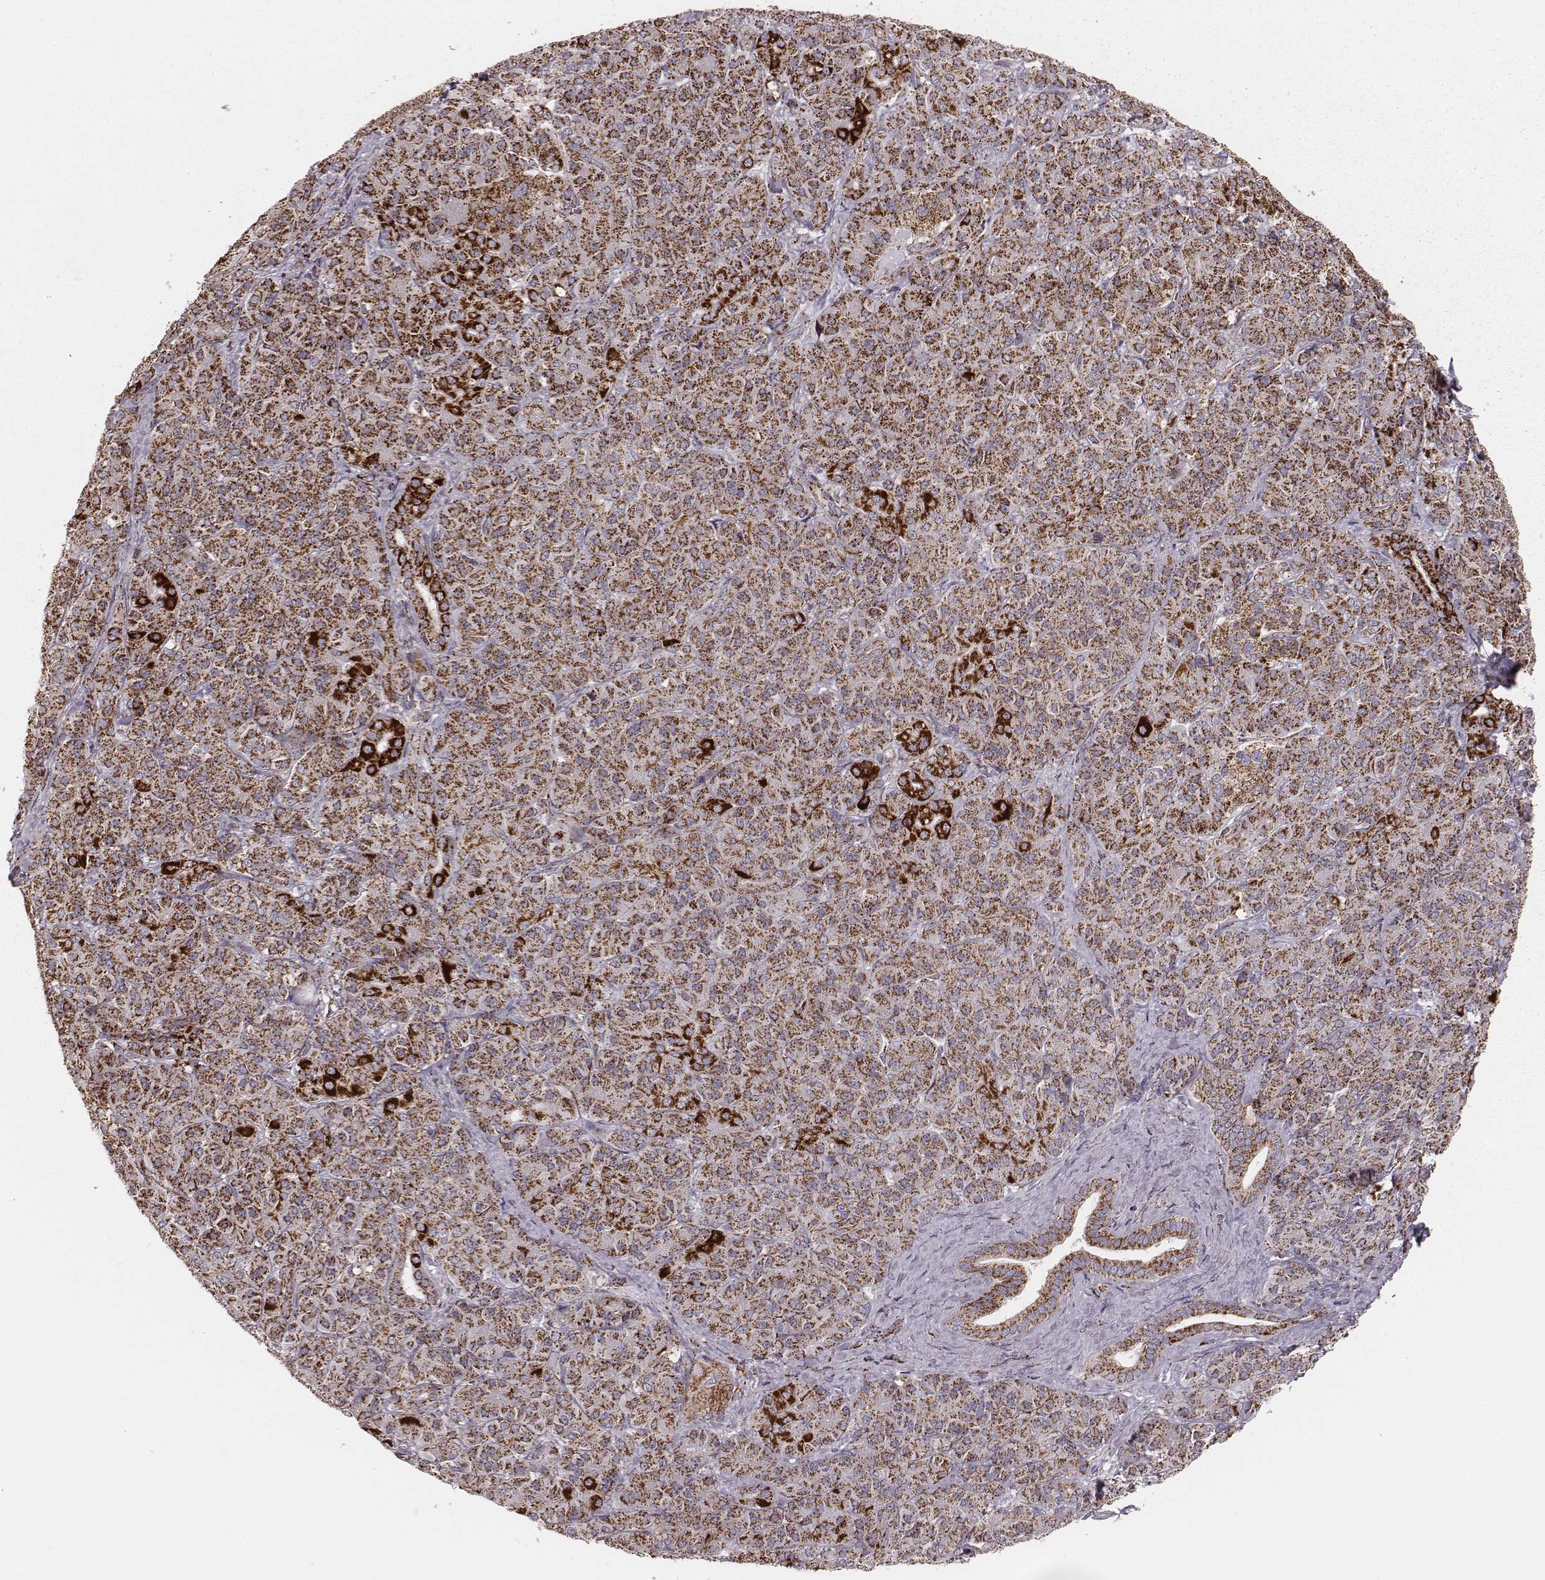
{"staining": {"intensity": "strong", "quantity": ">75%", "location": "cytoplasmic/membranous"}, "tissue": "pancreatic cancer", "cell_type": "Tumor cells", "image_type": "cancer", "snomed": [{"axis": "morphology", "description": "Normal tissue, NOS"}, {"axis": "morphology", "description": "Inflammation, NOS"}, {"axis": "morphology", "description": "Adenocarcinoma, NOS"}, {"axis": "topography", "description": "Pancreas"}], "caption": "A photomicrograph showing strong cytoplasmic/membranous positivity in about >75% of tumor cells in adenocarcinoma (pancreatic), as visualized by brown immunohistochemical staining.", "gene": "TUFM", "patient": {"sex": "male", "age": 57}}